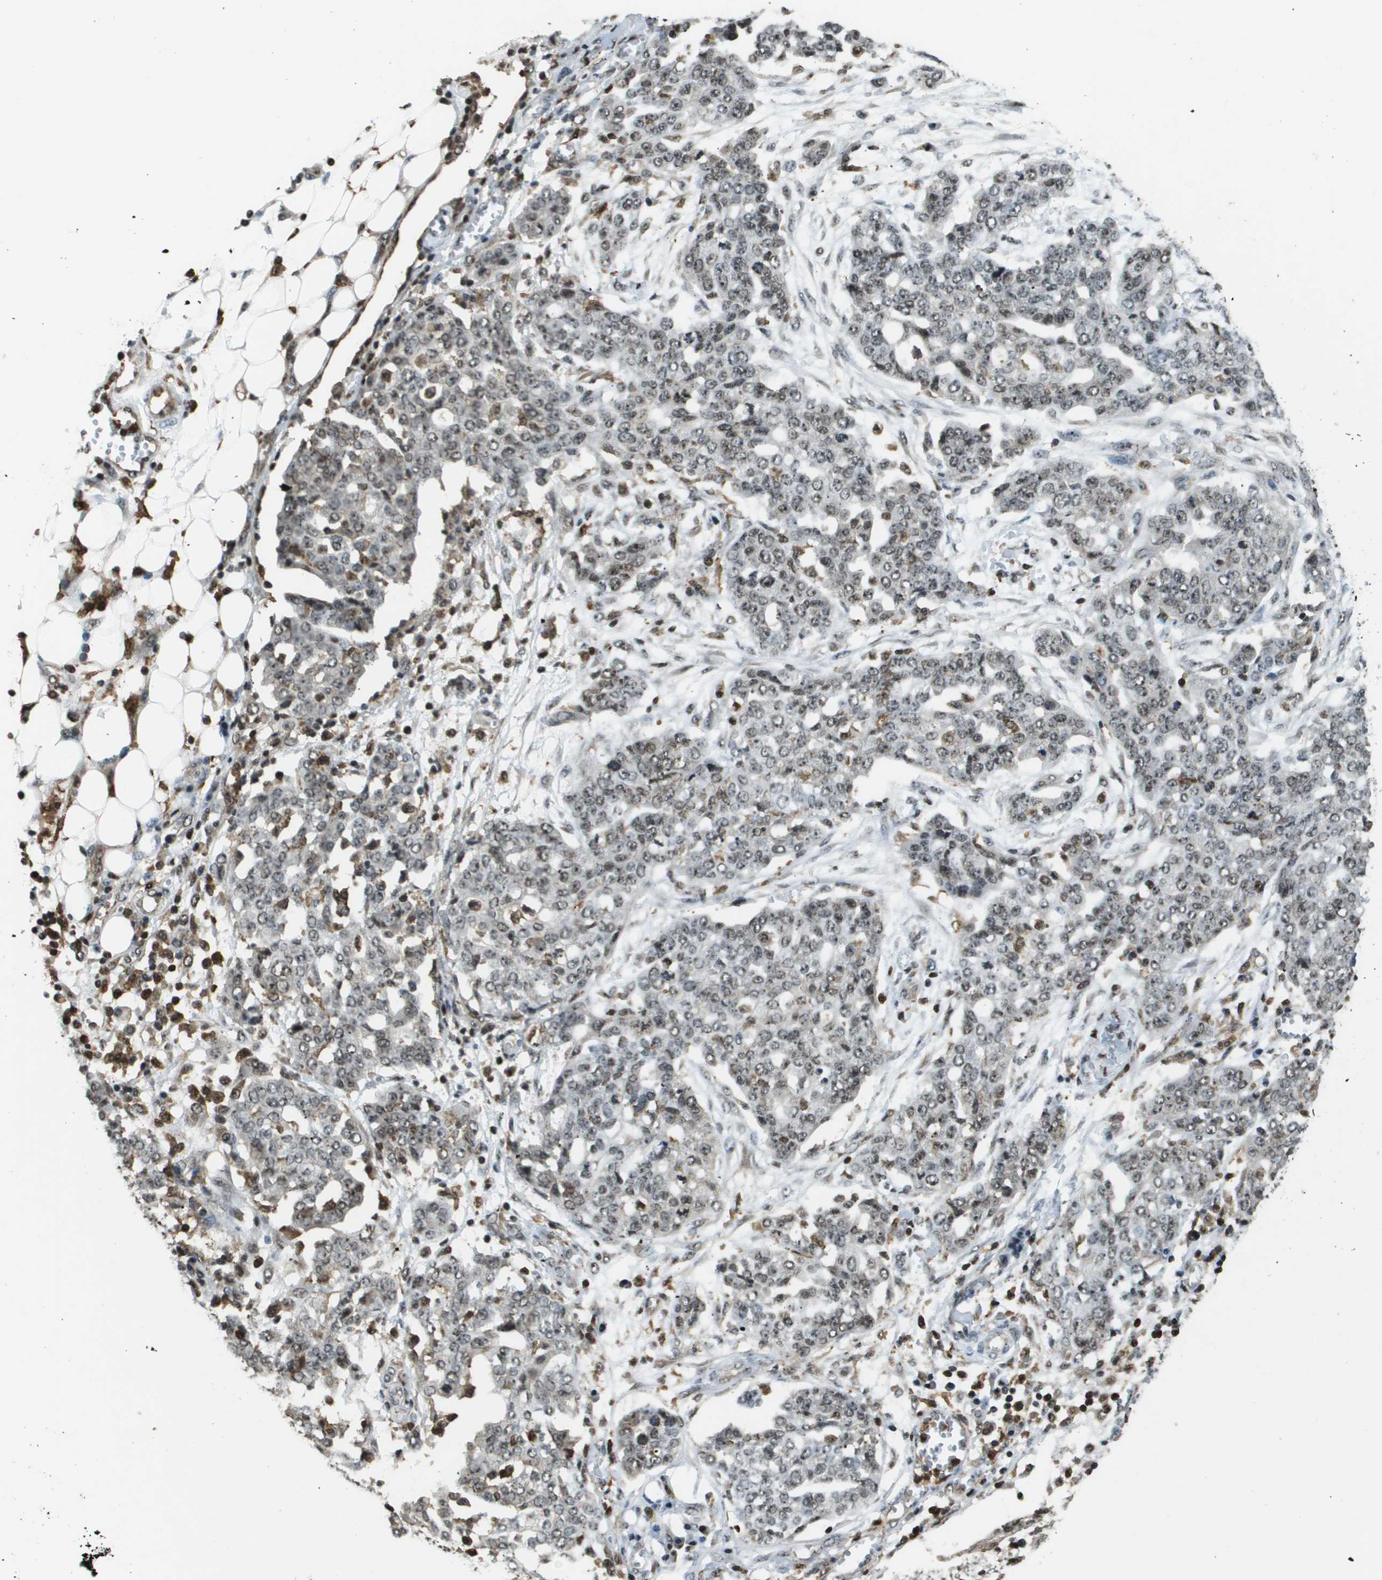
{"staining": {"intensity": "moderate", "quantity": "25%-75%", "location": "nuclear"}, "tissue": "ovarian cancer", "cell_type": "Tumor cells", "image_type": "cancer", "snomed": [{"axis": "morphology", "description": "Cystadenocarcinoma, serous, NOS"}, {"axis": "topography", "description": "Soft tissue"}, {"axis": "topography", "description": "Ovary"}], "caption": "This histopathology image shows ovarian cancer stained with immunohistochemistry to label a protein in brown. The nuclear of tumor cells show moderate positivity for the protein. Nuclei are counter-stained blue.", "gene": "EP400", "patient": {"sex": "female", "age": 57}}